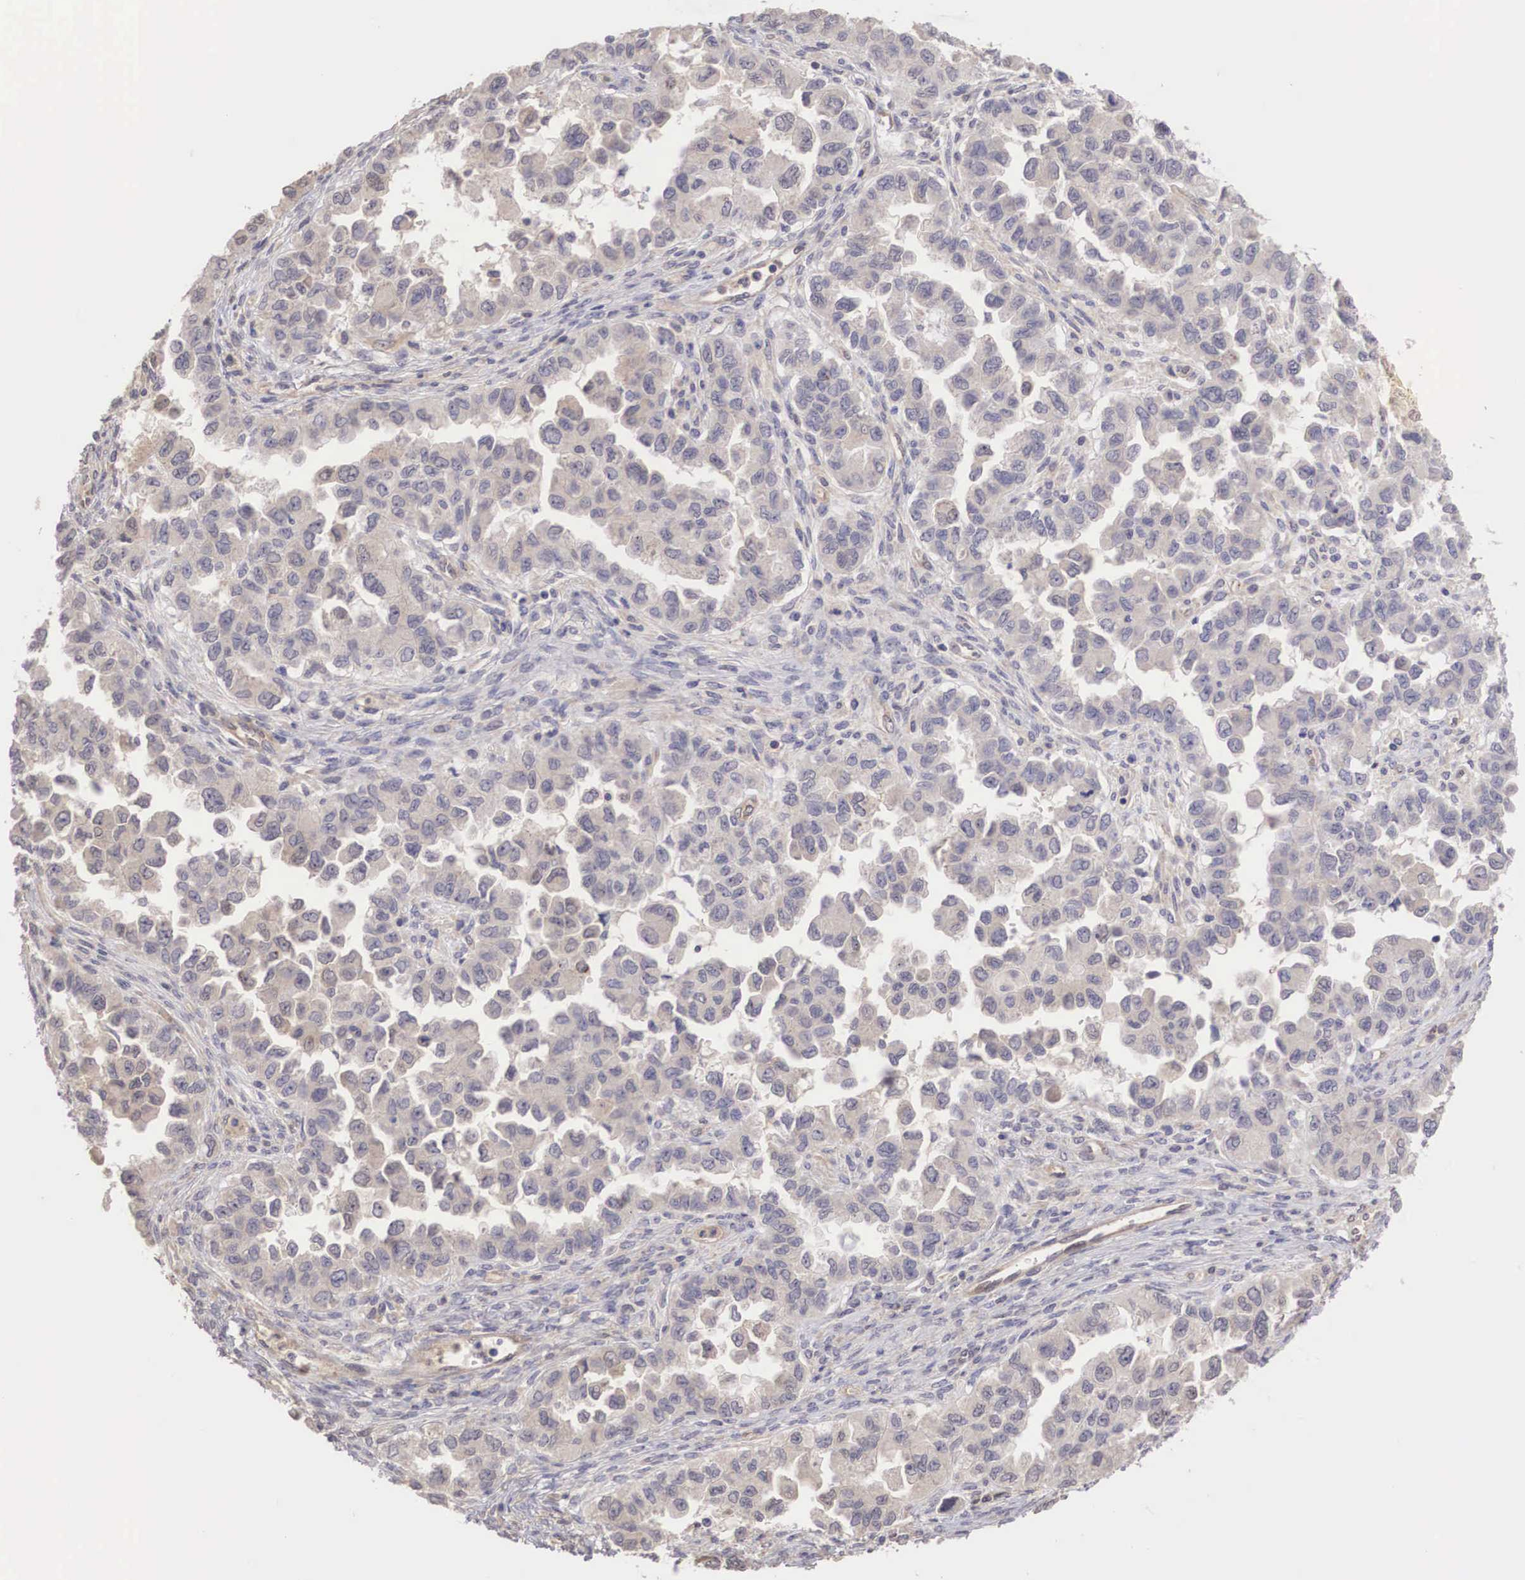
{"staining": {"intensity": "weak", "quantity": "25%-75%", "location": "cytoplasmic/membranous"}, "tissue": "ovarian cancer", "cell_type": "Tumor cells", "image_type": "cancer", "snomed": [{"axis": "morphology", "description": "Cystadenocarcinoma, serous, NOS"}, {"axis": "topography", "description": "Ovary"}], "caption": "Tumor cells reveal low levels of weak cytoplasmic/membranous expression in about 25%-75% of cells in ovarian cancer.", "gene": "DNAJB7", "patient": {"sex": "female", "age": 84}}